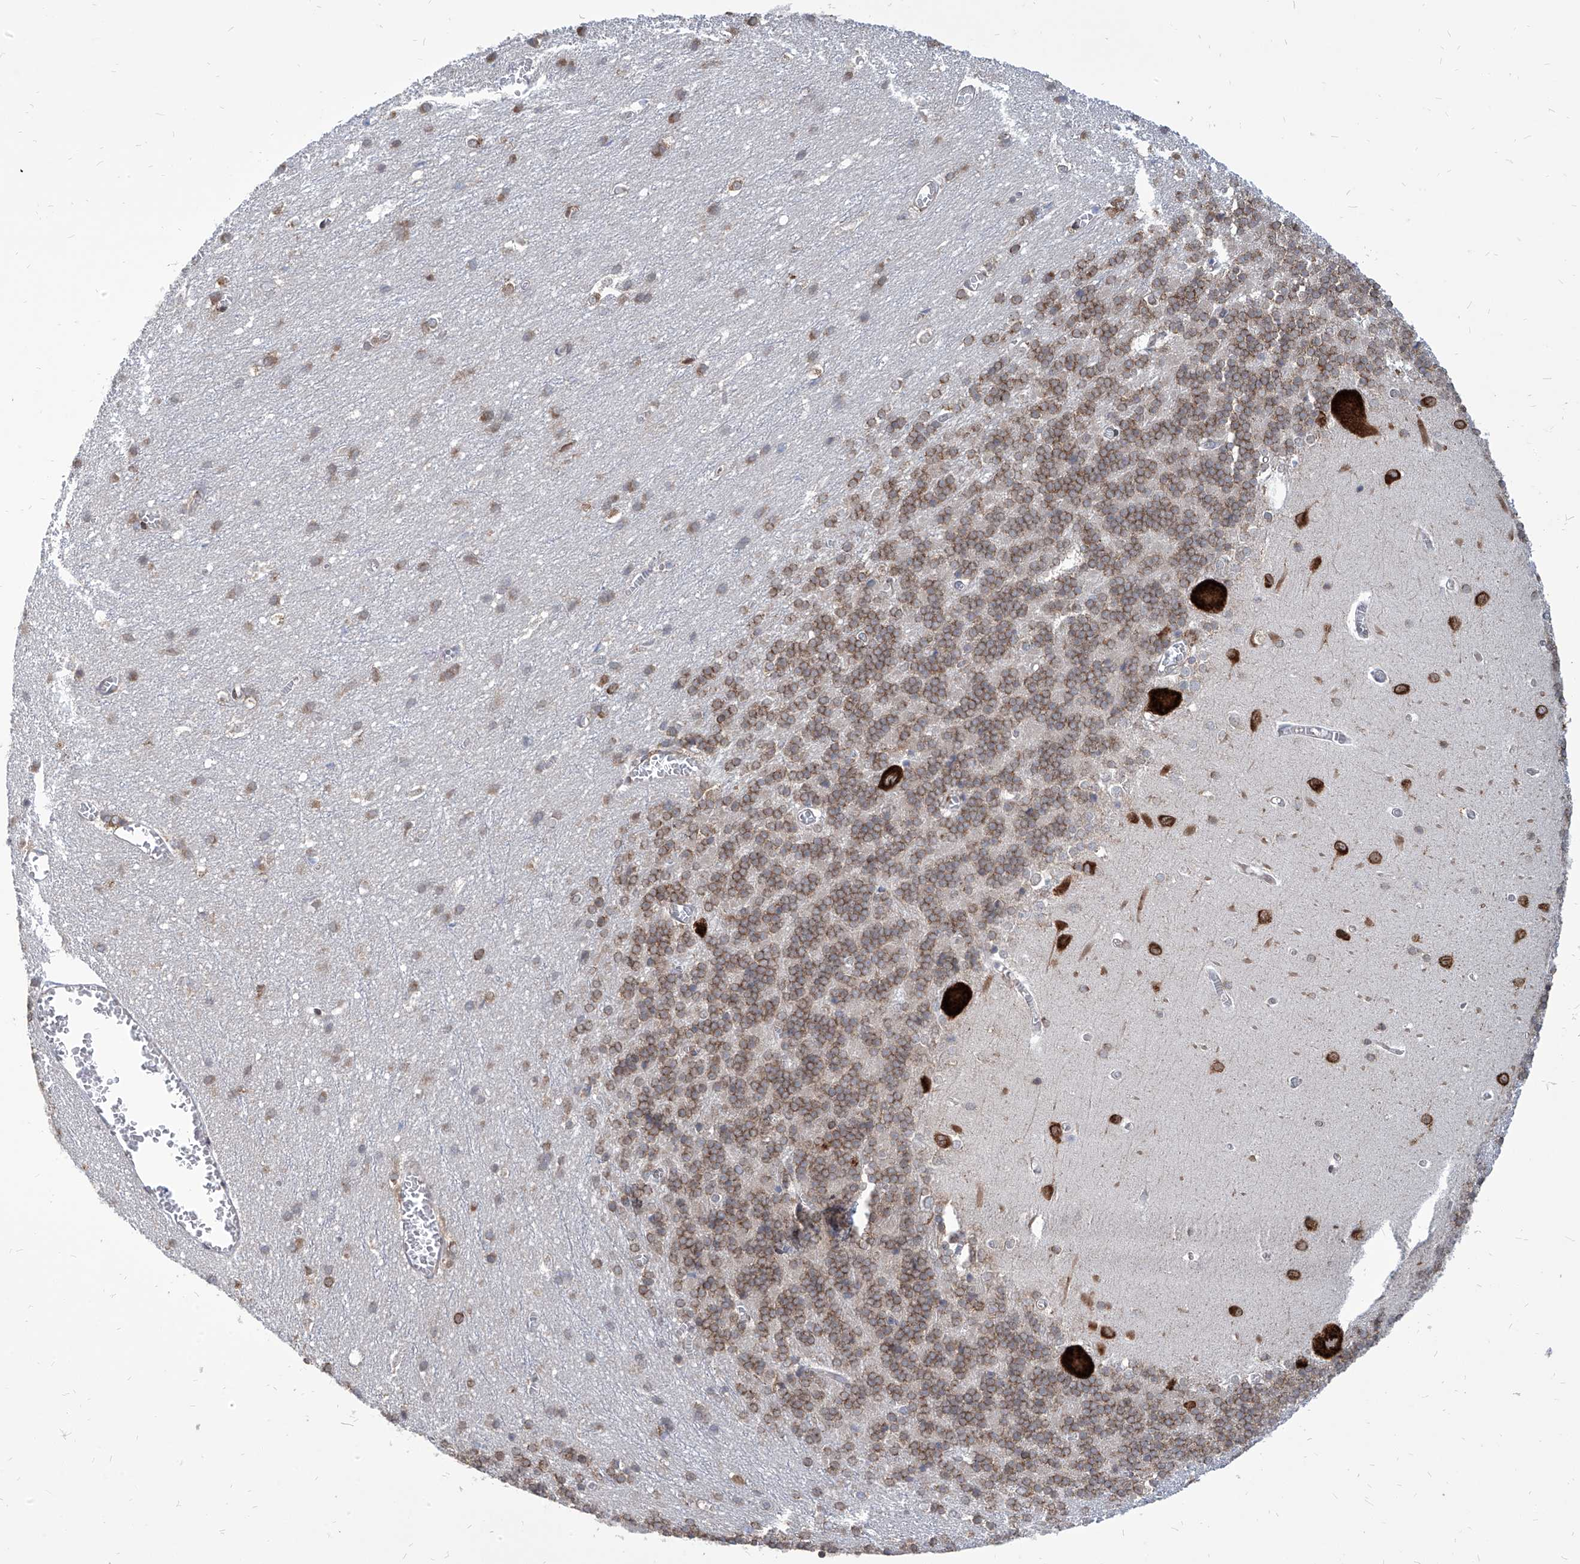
{"staining": {"intensity": "moderate", "quantity": ">75%", "location": "cytoplasmic/membranous"}, "tissue": "cerebellum", "cell_type": "Cells in granular layer", "image_type": "normal", "snomed": [{"axis": "morphology", "description": "Normal tissue, NOS"}, {"axis": "topography", "description": "Cerebellum"}], "caption": "Approximately >75% of cells in granular layer in unremarkable cerebellum demonstrate moderate cytoplasmic/membranous protein staining as visualized by brown immunohistochemical staining.", "gene": "FAM83B", "patient": {"sex": "male", "age": 37}}